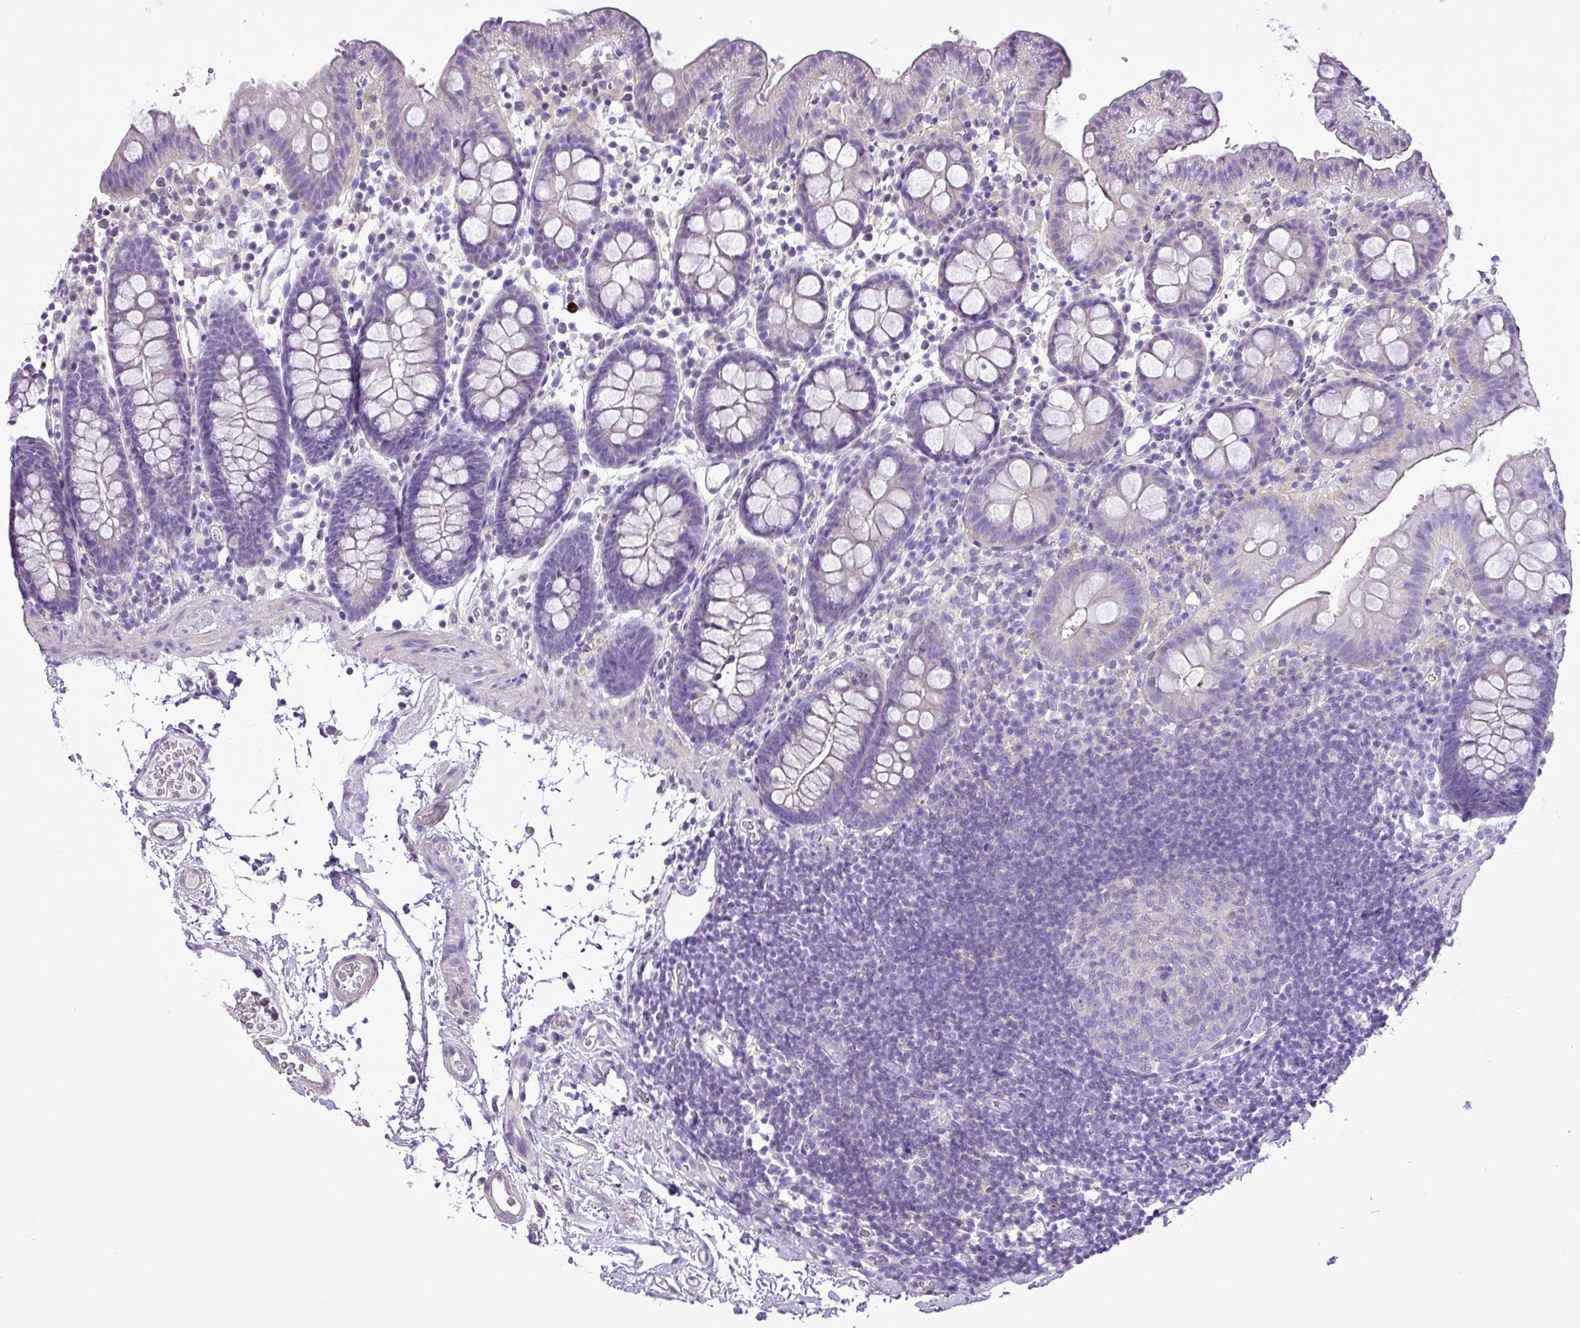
{"staining": {"intensity": "negative", "quantity": "none", "location": "none"}, "tissue": "colon", "cell_type": "Endothelial cells", "image_type": "normal", "snomed": [{"axis": "morphology", "description": "Normal tissue, NOS"}, {"axis": "topography", "description": "Colon"}], "caption": "There is no significant staining in endothelial cells of colon. (Immunohistochemistry (ihc), brightfield microscopy, high magnification).", "gene": "ZNF334", "patient": {"sex": "male", "age": 75}}